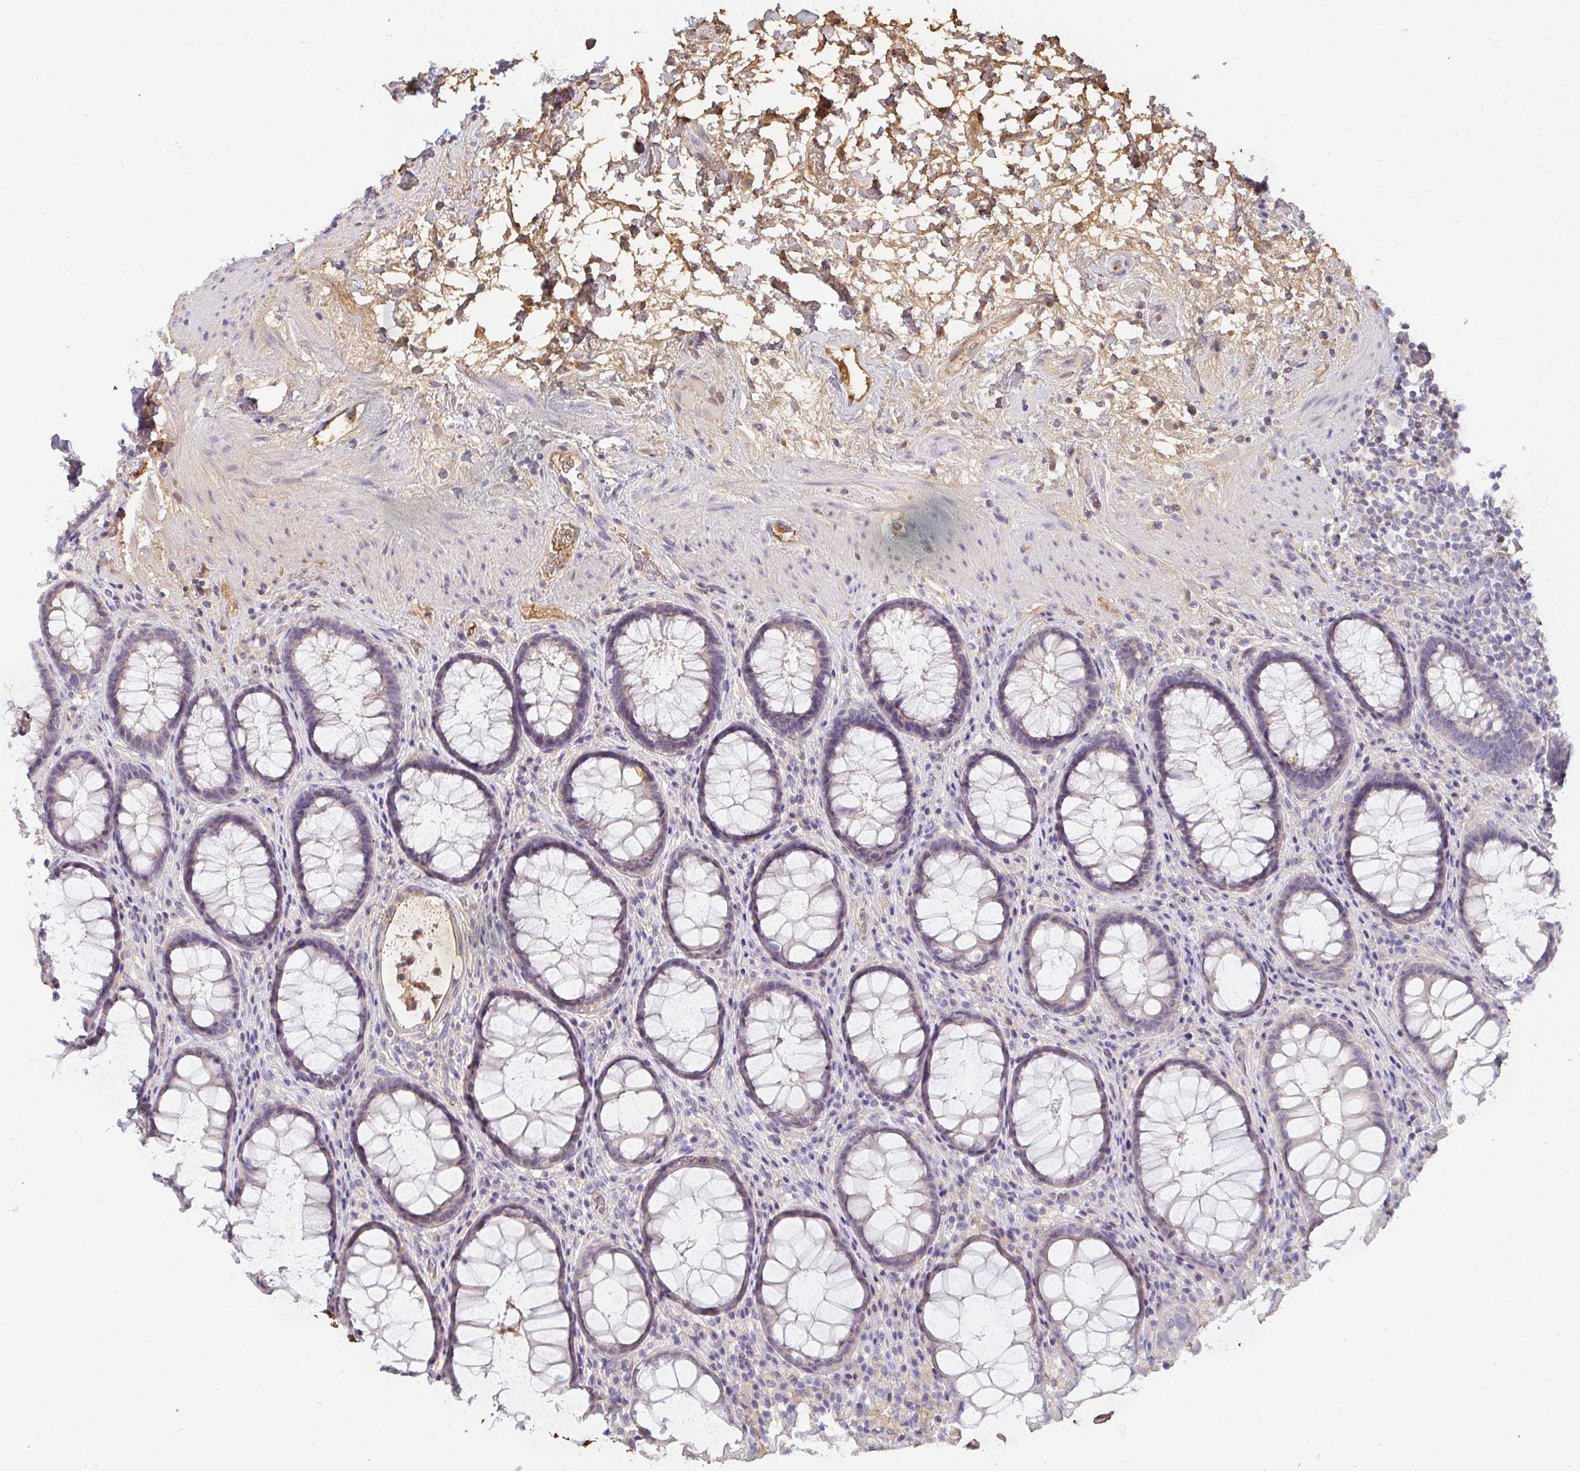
{"staining": {"intensity": "negative", "quantity": "none", "location": "none"}, "tissue": "rectum", "cell_type": "Glandular cells", "image_type": "normal", "snomed": [{"axis": "morphology", "description": "Normal tissue, NOS"}, {"axis": "topography", "description": "Rectum"}], "caption": "Rectum stained for a protein using immunohistochemistry (IHC) shows no staining glandular cells.", "gene": "LOXL4", "patient": {"sex": "male", "age": 72}}